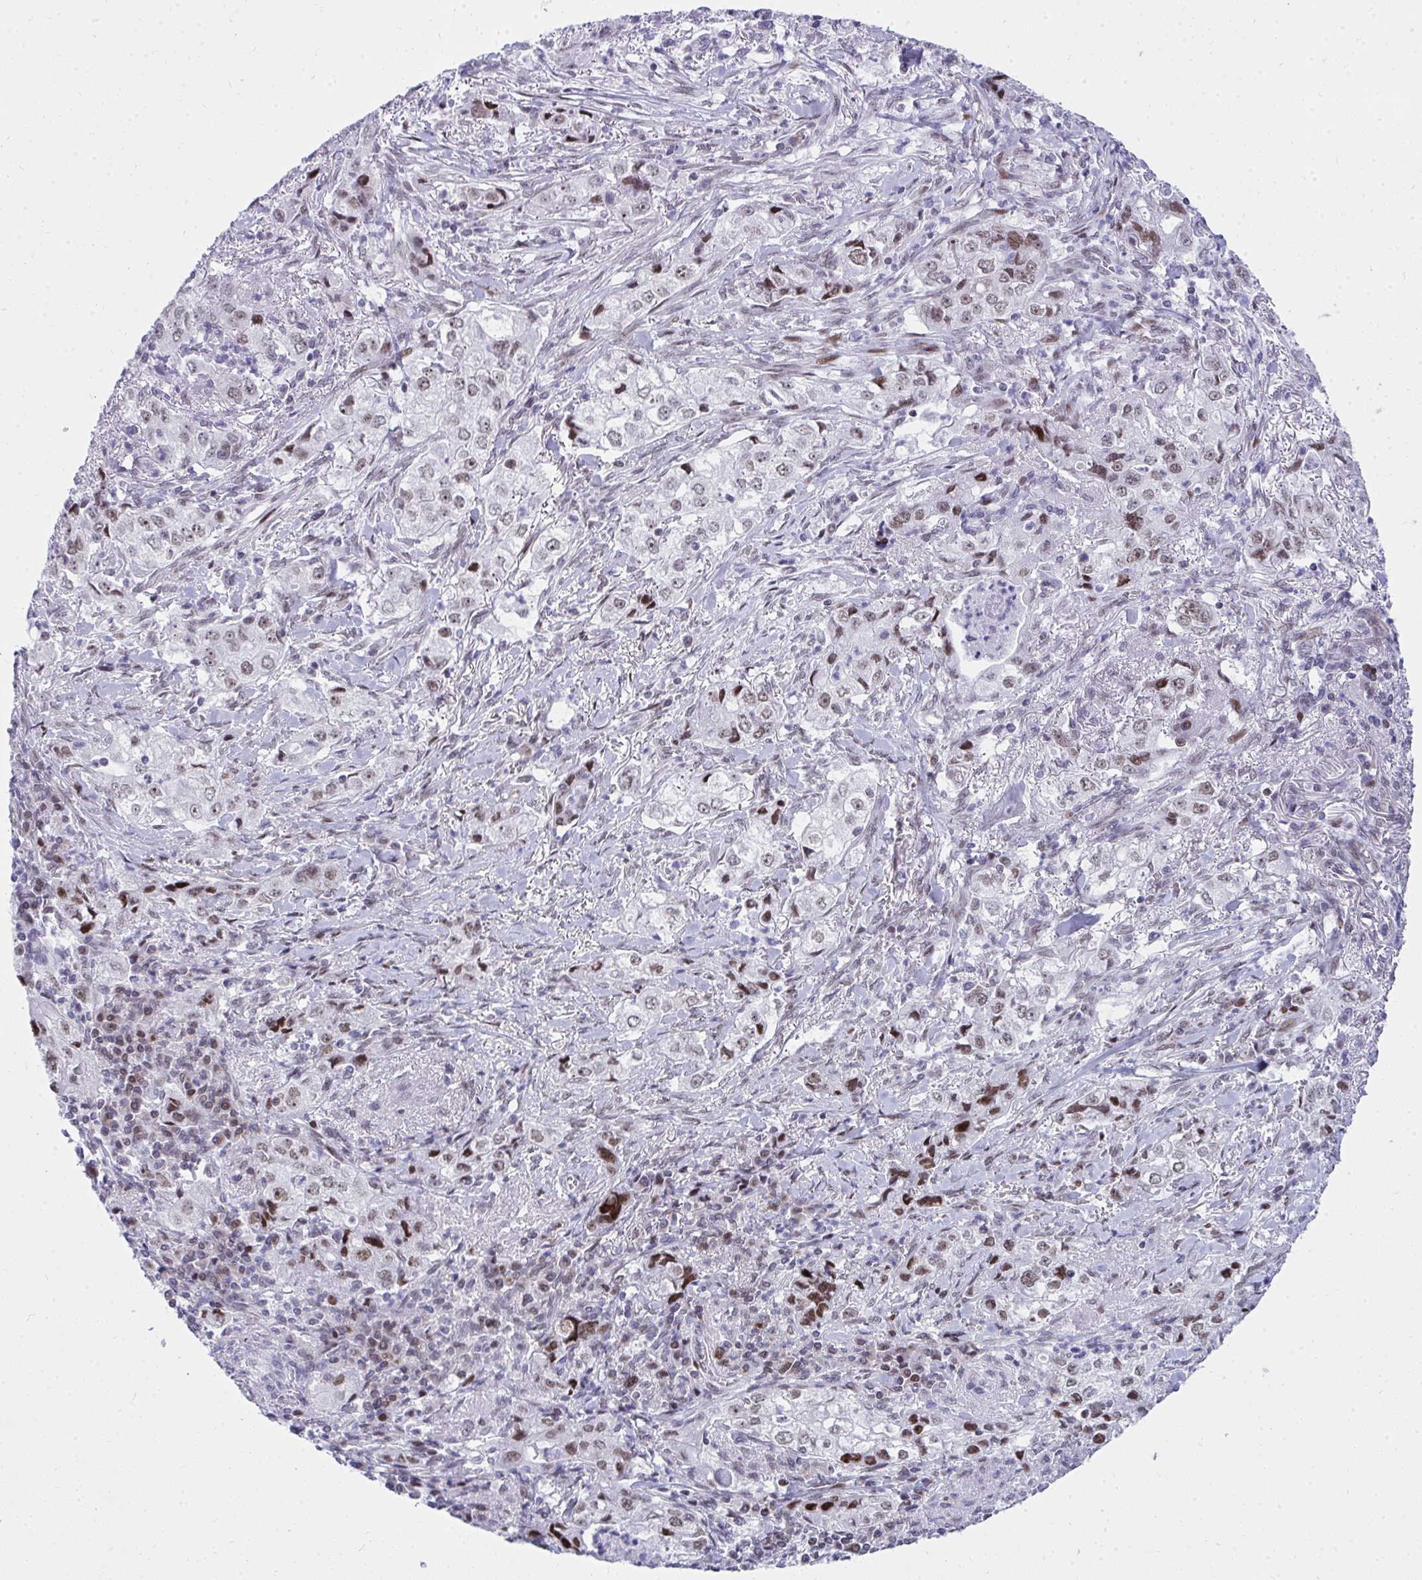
{"staining": {"intensity": "moderate", "quantity": ">75%", "location": "nuclear"}, "tissue": "stomach cancer", "cell_type": "Tumor cells", "image_type": "cancer", "snomed": [{"axis": "morphology", "description": "Adenocarcinoma, NOS"}, {"axis": "topography", "description": "Stomach, upper"}], "caption": "Moderate nuclear positivity for a protein is seen in approximately >75% of tumor cells of stomach adenocarcinoma using immunohistochemistry (IHC).", "gene": "GLDN", "patient": {"sex": "male", "age": 75}}